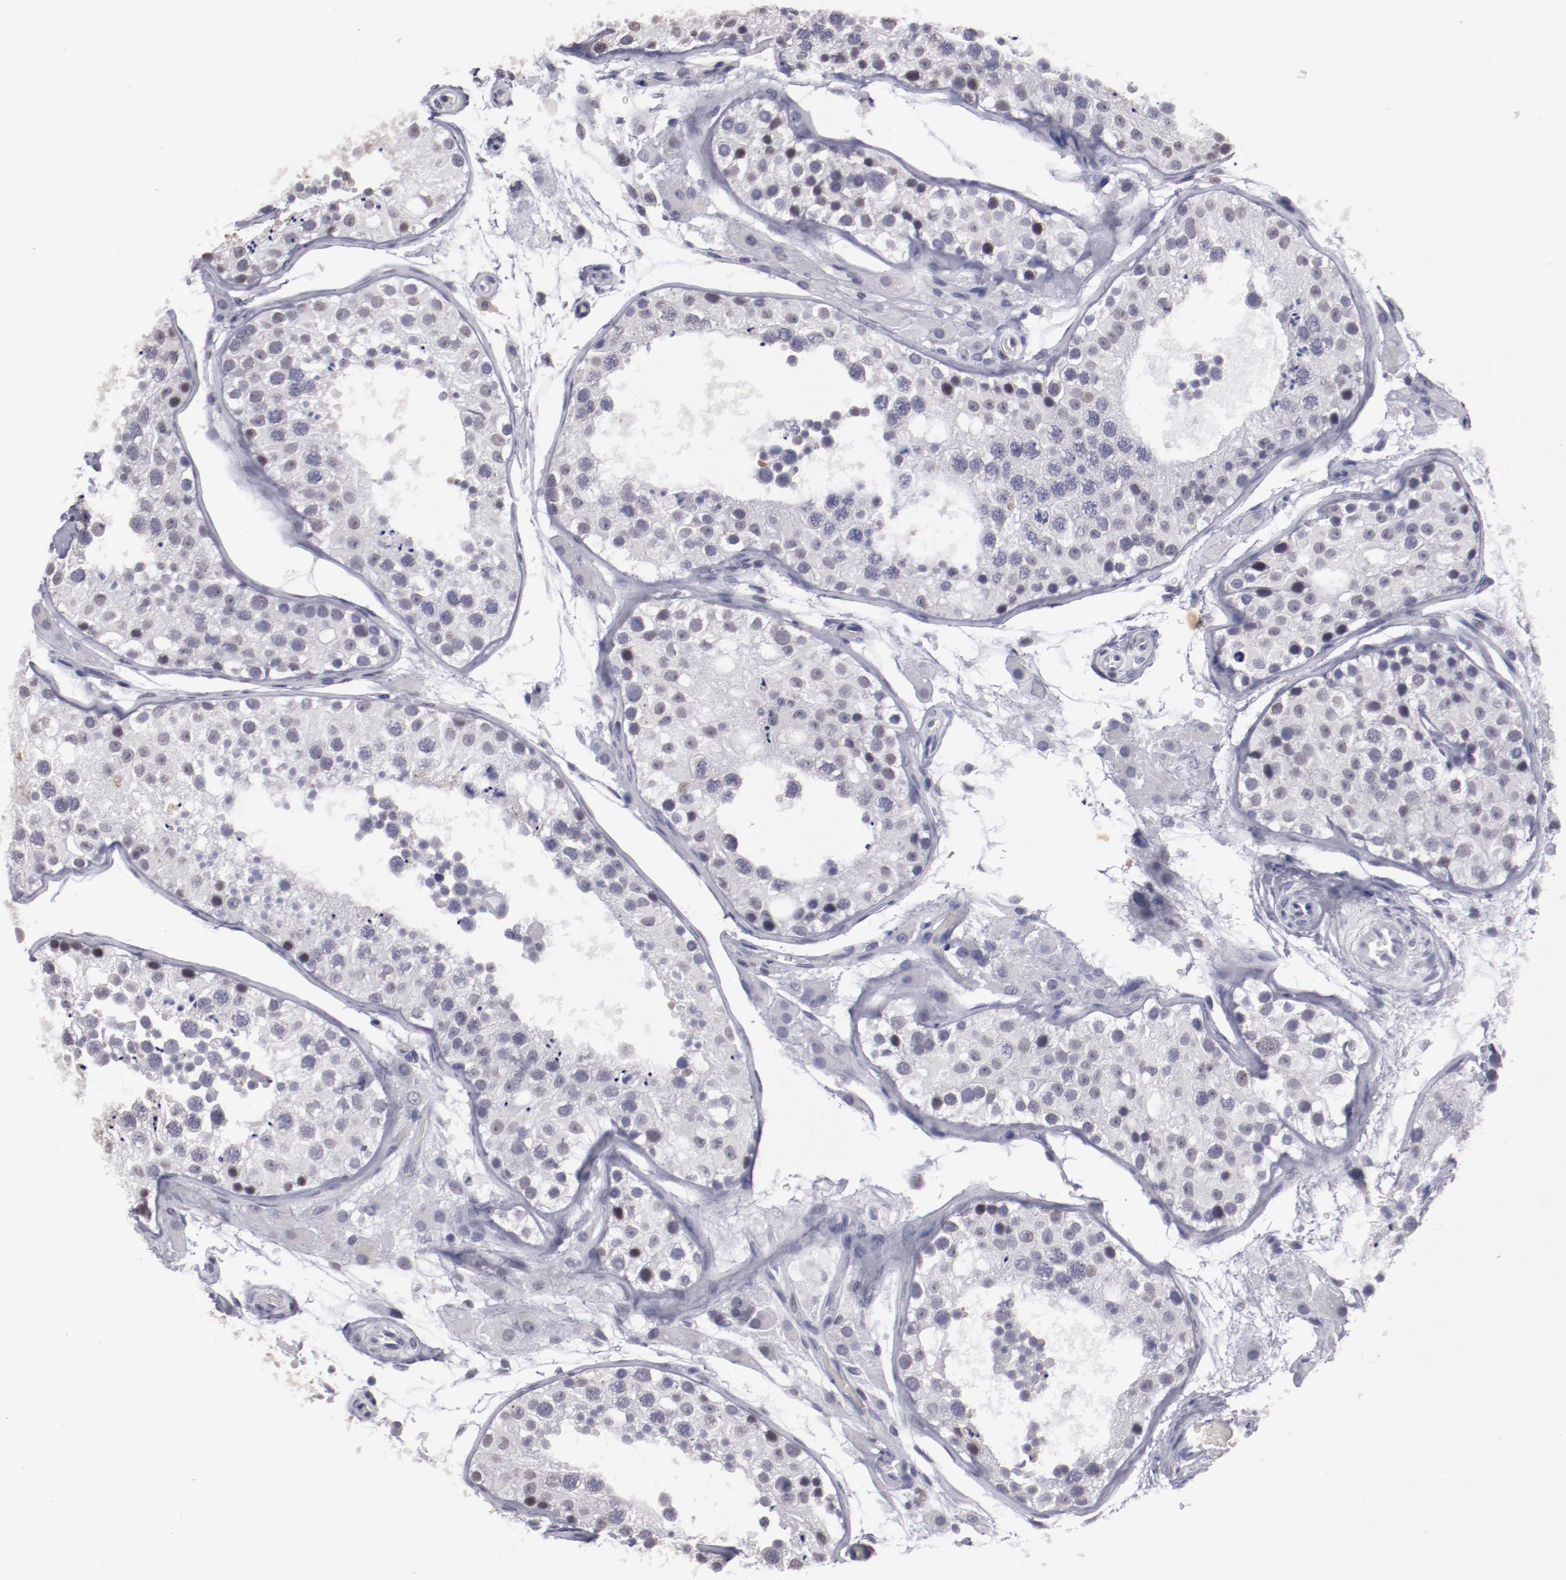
{"staining": {"intensity": "moderate", "quantity": "<25%", "location": "nuclear"}, "tissue": "testis", "cell_type": "Cells in seminiferous ducts", "image_type": "normal", "snomed": [{"axis": "morphology", "description": "Normal tissue, NOS"}, {"axis": "topography", "description": "Testis"}], "caption": "This is a micrograph of IHC staining of normal testis, which shows moderate expression in the nuclear of cells in seminiferous ducts.", "gene": "IRF4", "patient": {"sex": "male", "age": 26}}